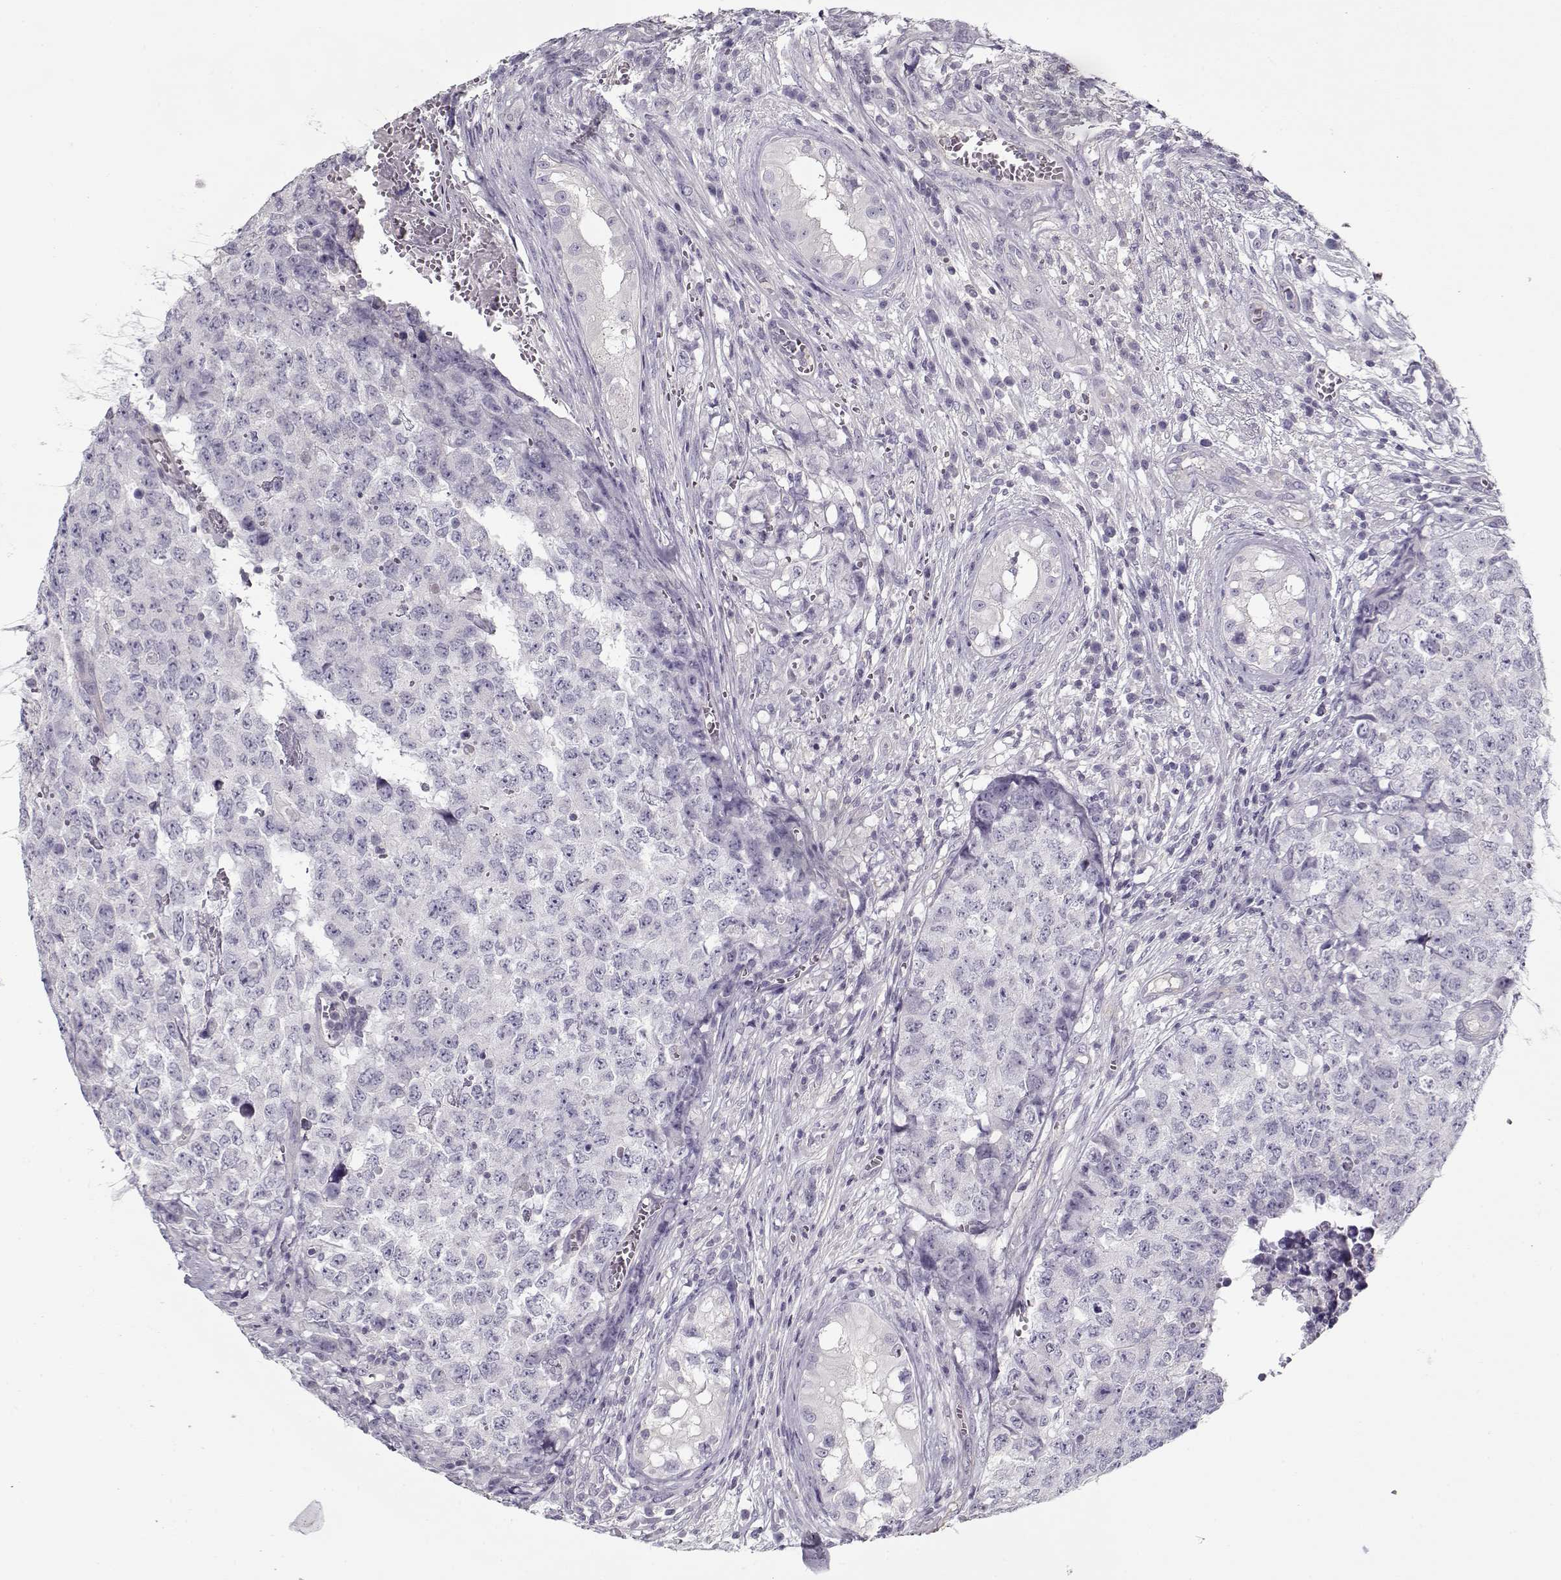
{"staining": {"intensity": "negative", "quantity": "none", "location": "none"}, "tissue": "testis cancer", "cell_type": "Tumor cells", "image_type": "cancer", "snomed": [{"axis": "morphology", "description": "Carcinoma, Embryonal, NOS"}, {"axis": "topography", "description": "Testis"}], "caption": "Tumor cells are negative for brown protein staining in testis embryonal carcinoma.", "gene": "CCDC136", "patient": {"sex": "male", "age": 23}}